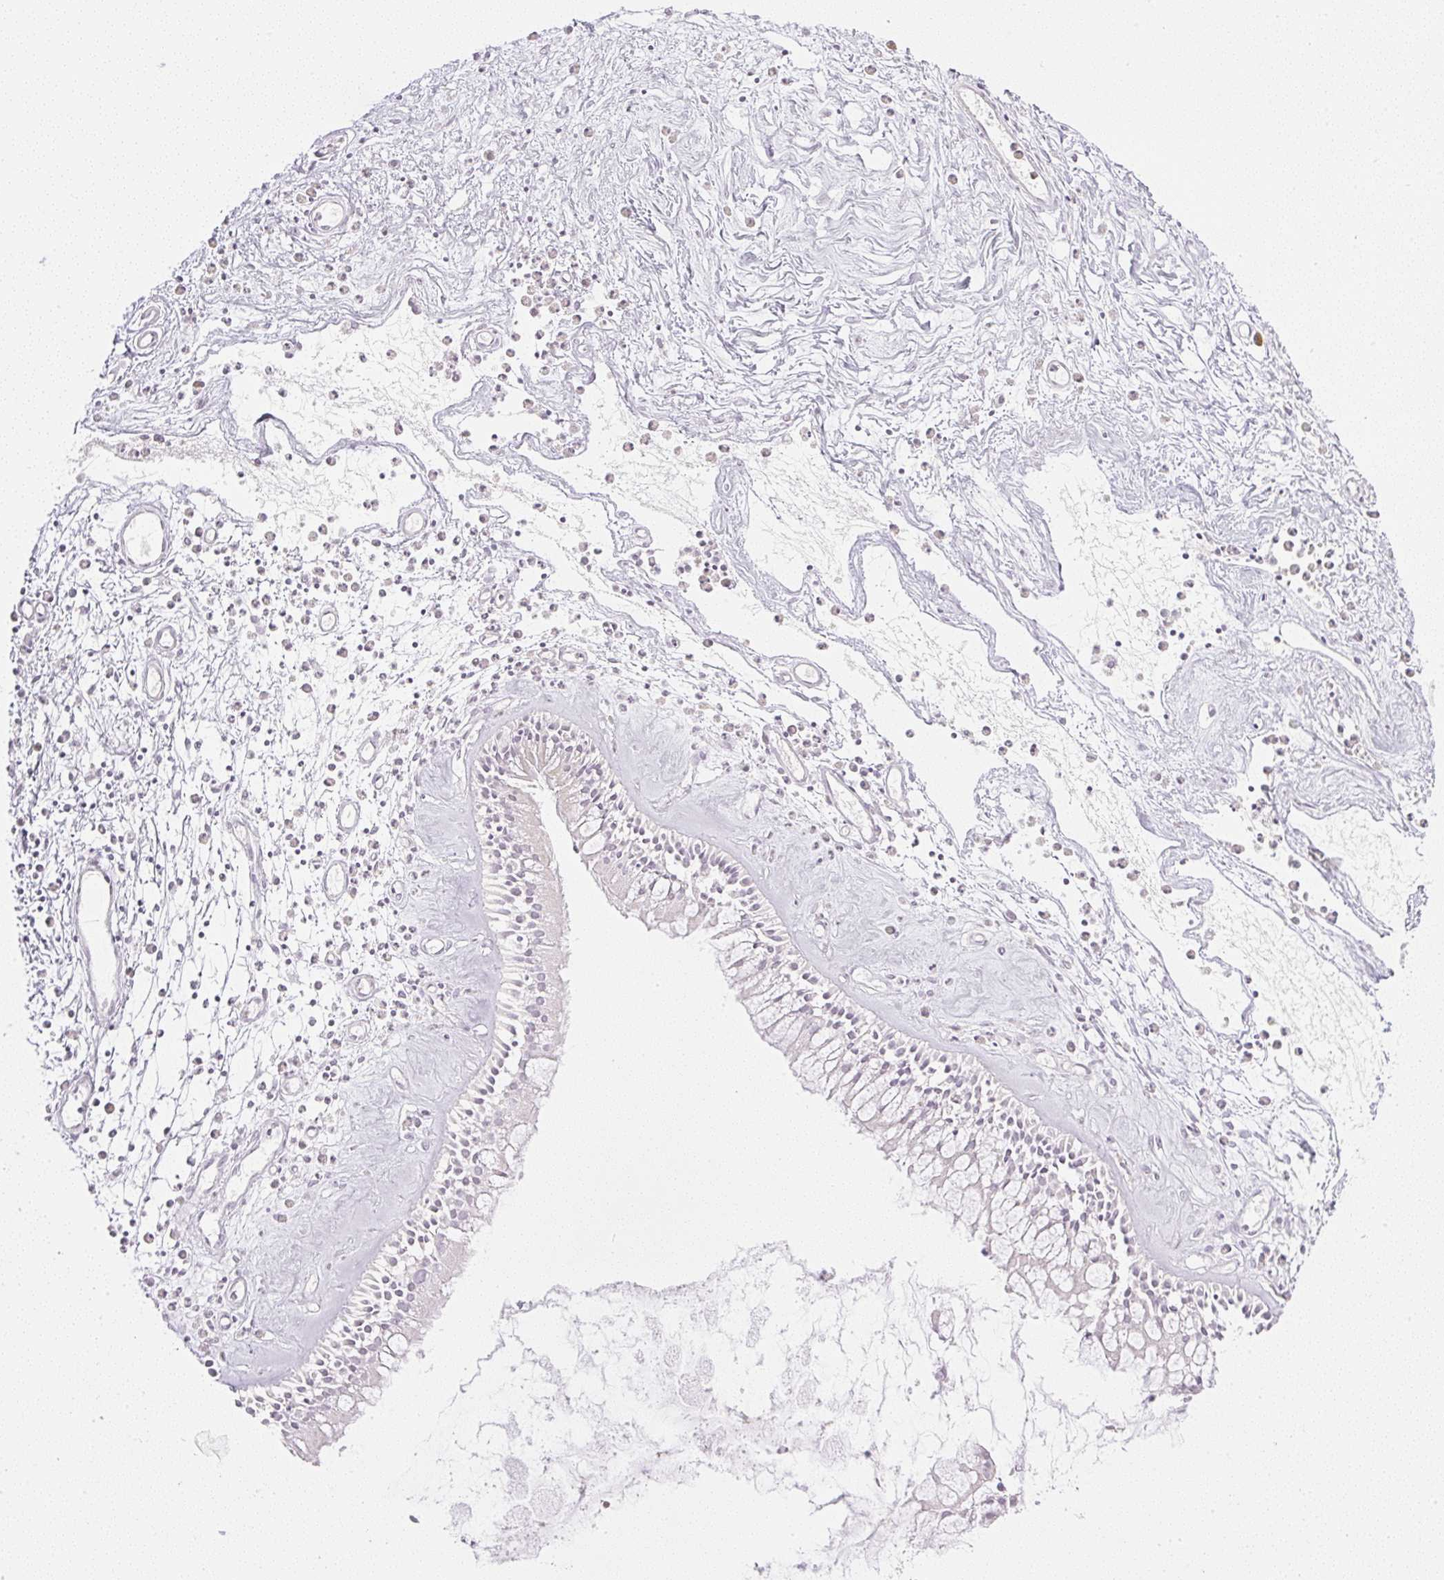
{"staining": {"intensity": "moderate", "quantity": "<25%", "location": "cytoplasmic/membranous,nuclear"}, "tissue": "nasopharynx", "cell_type": "Respiratory epithelial cells", "image_type": "normal", "snomed": [{"axis": "morphology", "description": "Normal tissue, NOS"}, {"axis": "morphology", "description": "Inflammation, NOS"}, {"axis": "topography", "description": "Nasopharynx"}], "caption": "This image displays immunohistochemistry staining of normal nasopharynx, with low moderate cytoplasmic/membranous,nuclear positivity in about <25% of respiratory epithelial cells.", "gene": "AAR2", "patient": {"sex": "male", "age": 61}}